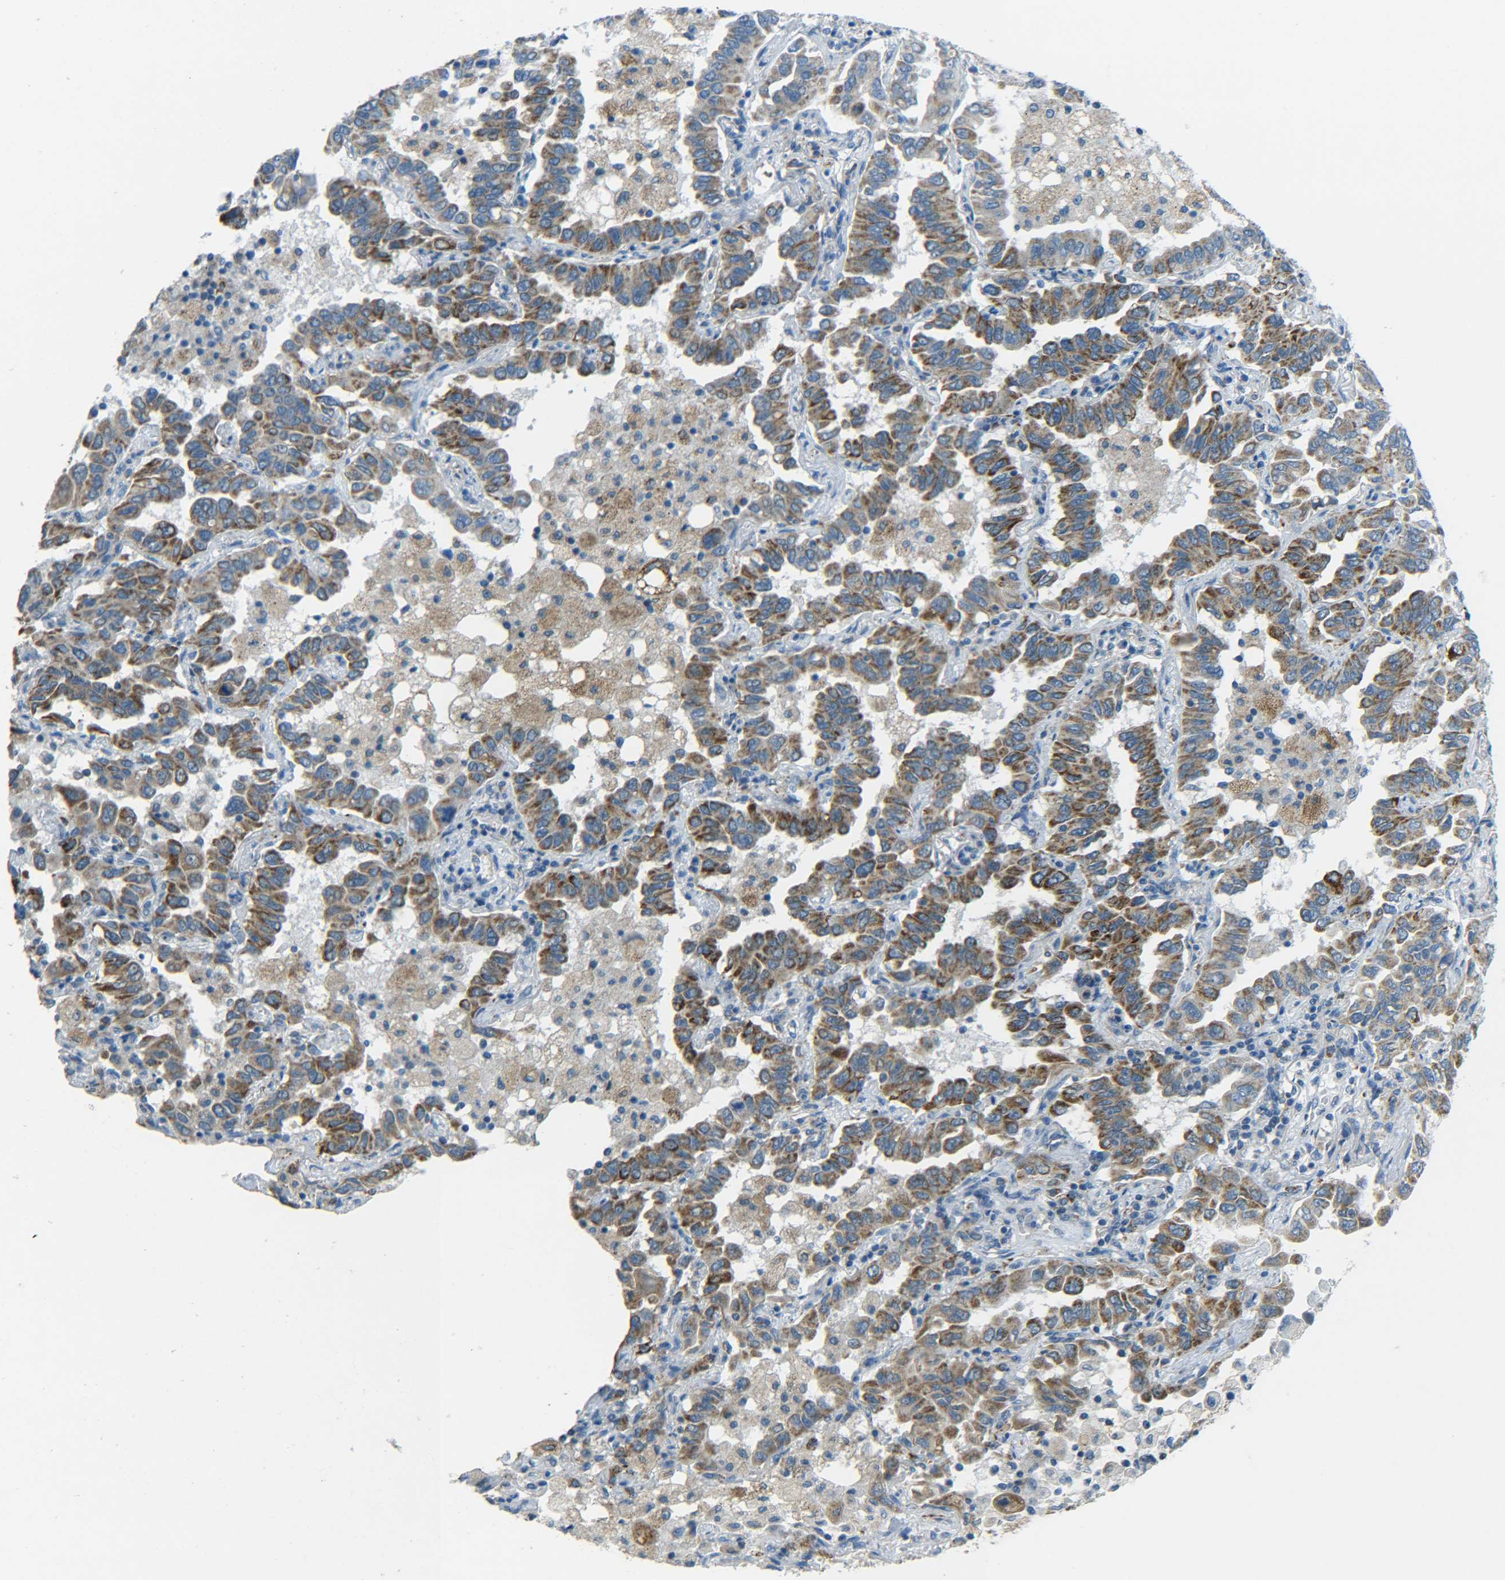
{"staining": {"intensity": "moderate", "quantity": ">75%", "location": "cytoplasmic/membranous"}, "tissue": "lung cancer", "cell_type": "Tumor cells", "image_type": "cancer", "snomed": [{"axis": "morphology", "description": "Adenocarcinoma, NOS"}, {"axis": "topography", "description": "Lung"}], "caption": "A micrograph showing moderate cytoplasmic/membranous expression in approximately >75% of tumor cells in lung cancer (adenocarcinoma), as visualized by brown immunohistochemical staining.", "gene": "CYB5R1", "patient": {"sex": "male", "age": 64}}